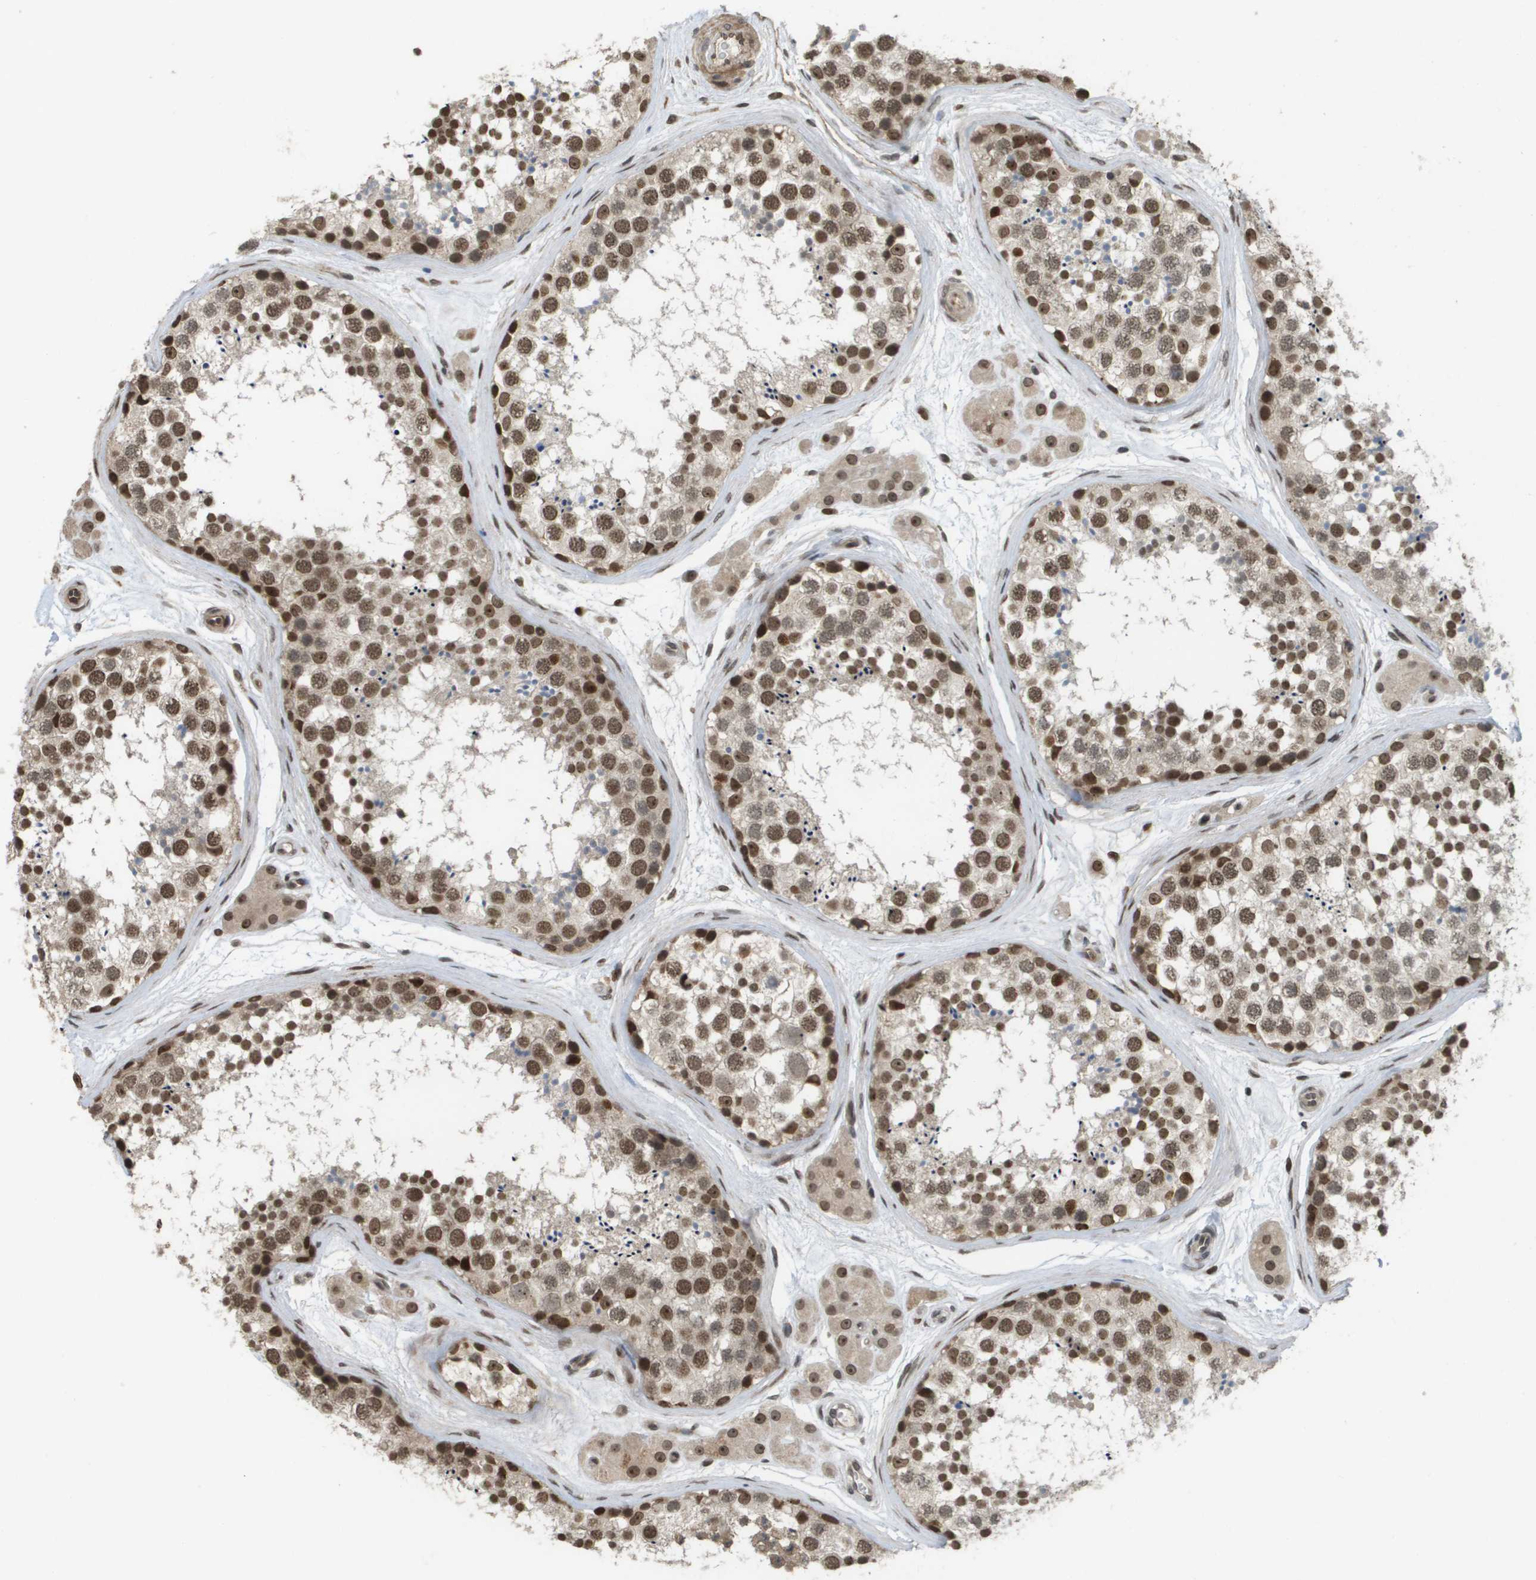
{"staining": {"intensity": "moderate", "quantity": ">75%", "location": "nuclear"}, "tissue": "testis", "cell_type": "Cells in seminiferous ducts", "image_type": "normal", "snomed": [{"axis": "morphology", "description": "Normal tissue, NOS"}, {"axis": "topography", "description": "Testis"}], "caption": "Unremarkable testis exhibits moderate nuclear positivity in about >75% of cells in seminiferous ducts.", "gene": "KAT5", "patient": {"sex": "male", "age": 56}}